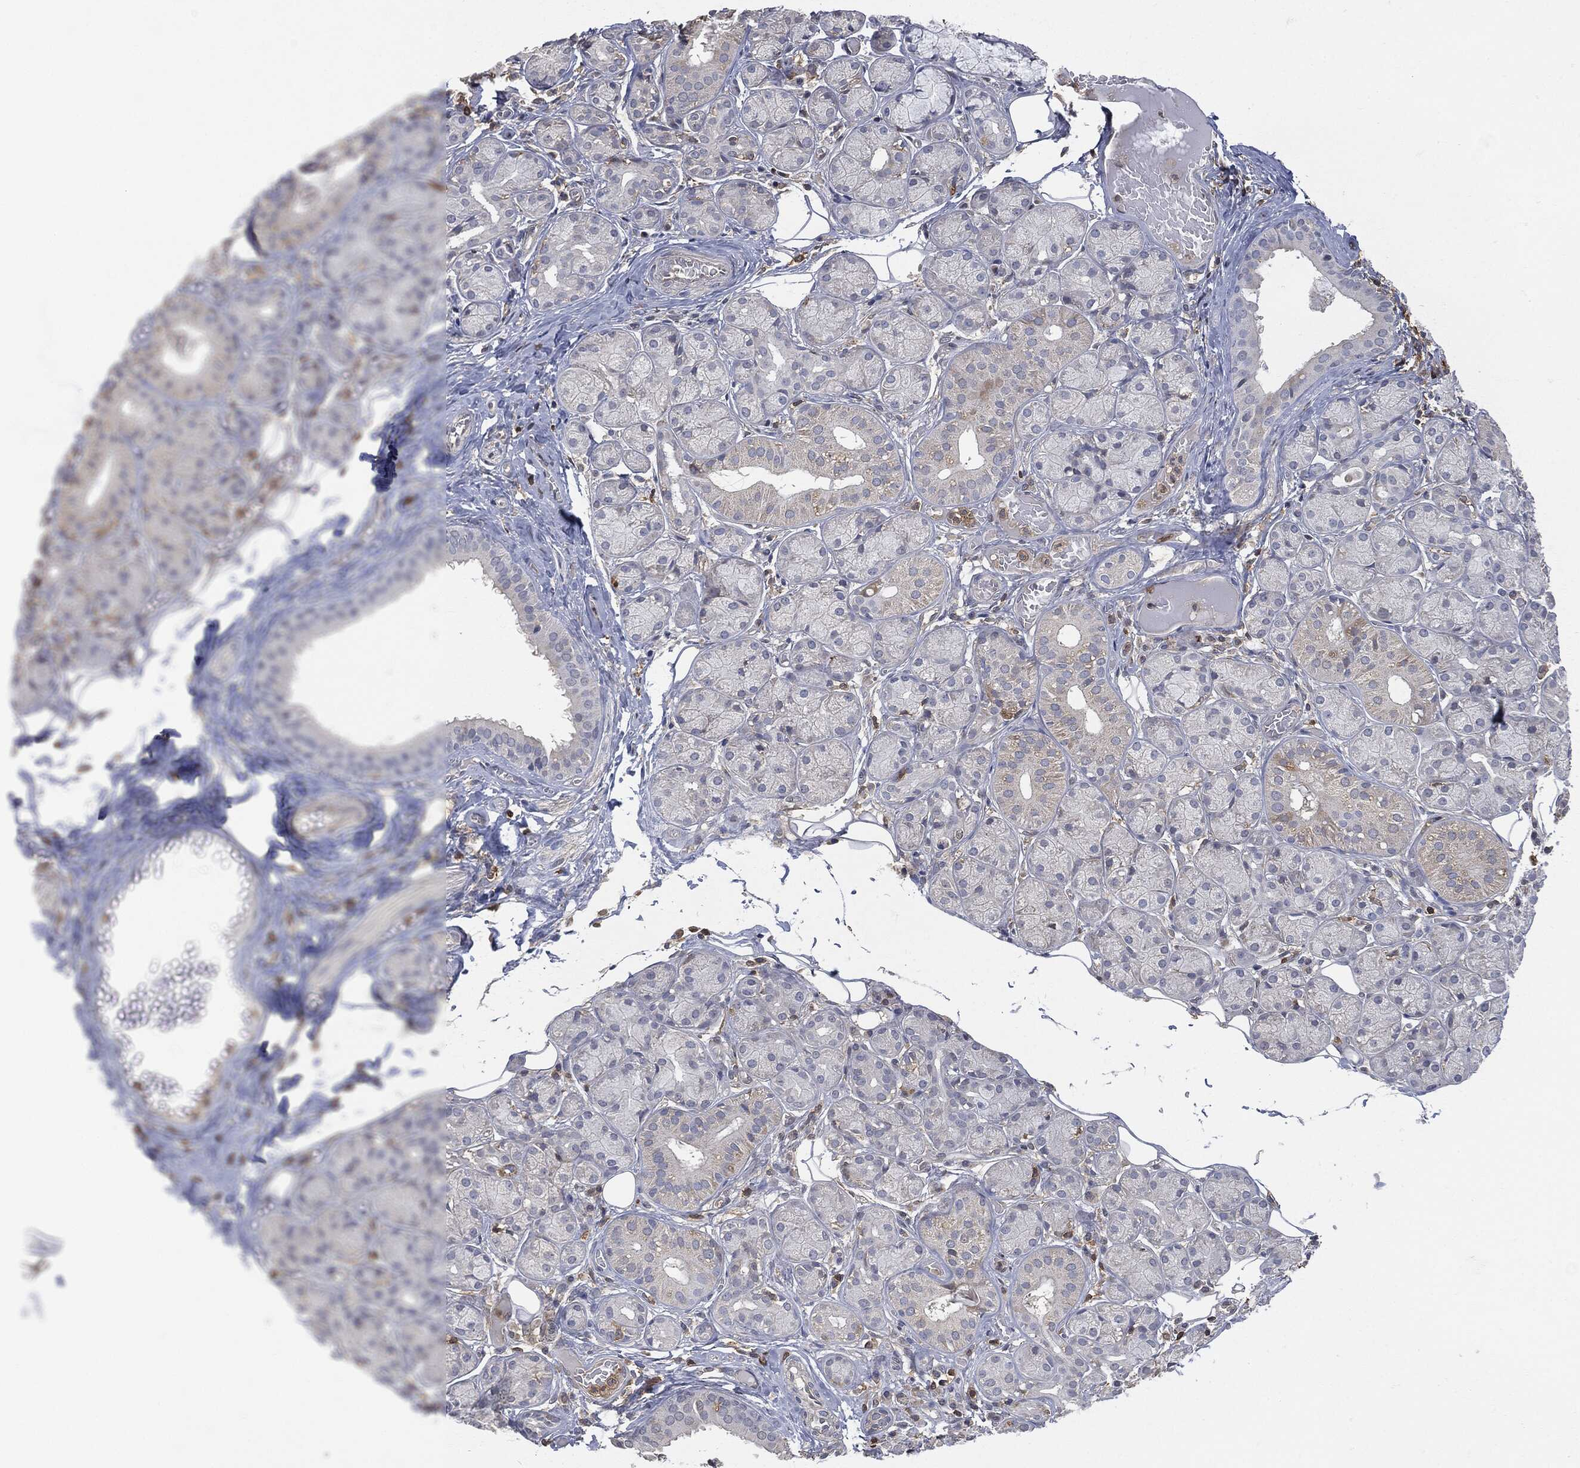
{"staining": {"intensity": "weak", "quantity": "<25%", "location": "cytoplasmic/membranous"}, "tissue": "salivary gland", "cell_type": "Glandular cells", "image_type": "normal", "snomed": [{"axis": "morphology", "description": "Normal tissue, NOS"}, {"axis": "topography", "description": "Salivary gland"}], "caption": "Immunohistochemistry (IHC) micrograph of normal salivary gland: salivary gland stained with DAB demonstrates no significant protein staining in glandular cells.", "gene": "PSMB10", "patient": {"sex": "male", "age": 71}}